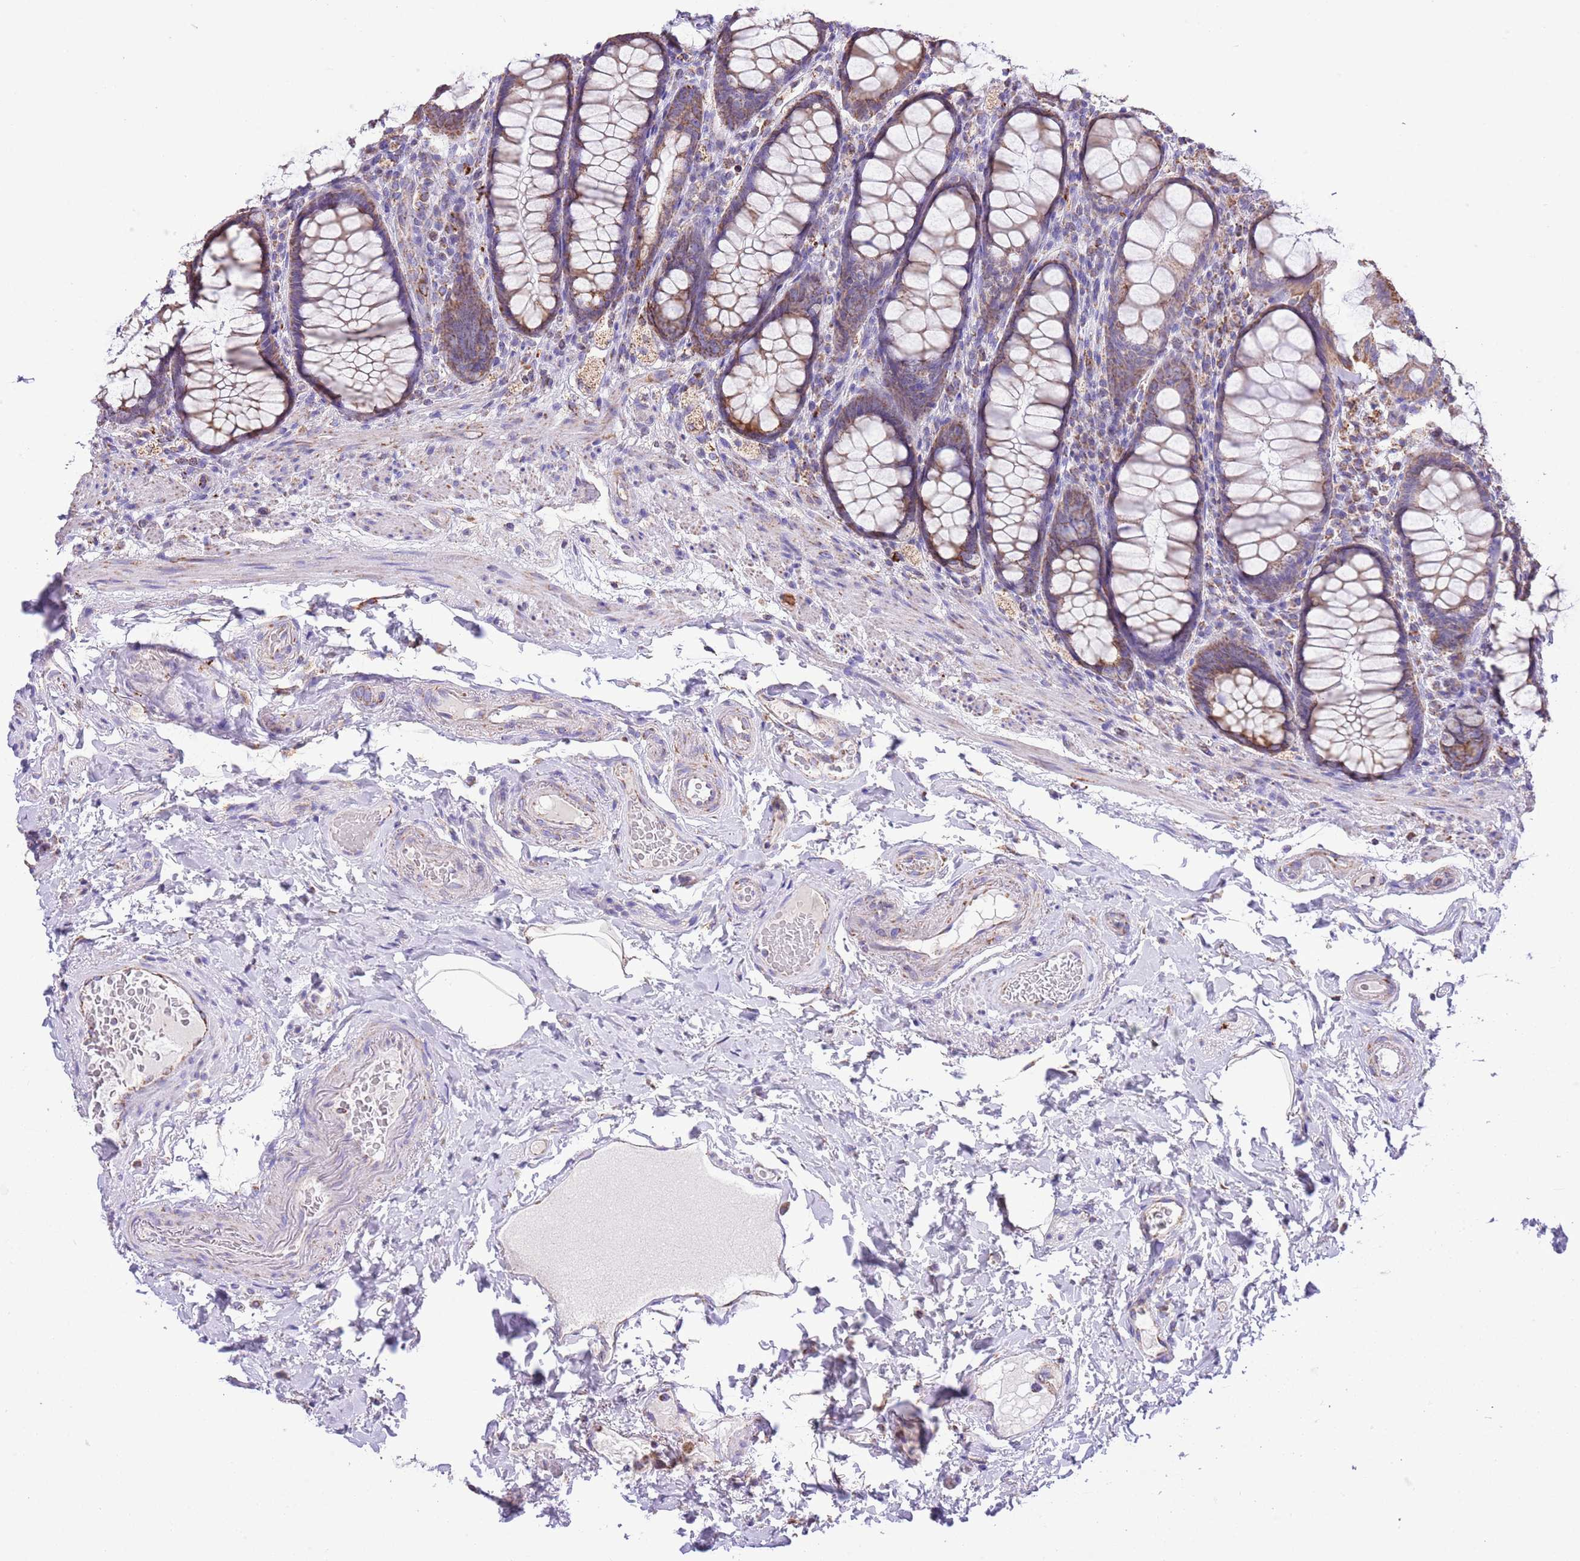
{"staining": {"intensity": "moderate", "quantity": ">75%", "location": "cytoplasmic/membranous"}, "tissue": "rectum", "cell_type": "Glandular cells", "image_type": "normal", "snomed": [{"axis": "morphology", "description": "Normal tissue, NOS"}, {"axis": "topography", "description": "Rectum"}], "caption": "Immunohistochemical staining of unremarkable rectum displays moderate cytoplasmic/membranous protein expression in about >75% of glandular cells. (Brightfield microscopy of DAB IHC at high magnification).", "gene": "TEKTIP1", "patient": {"sex": "male", "age": 83}}